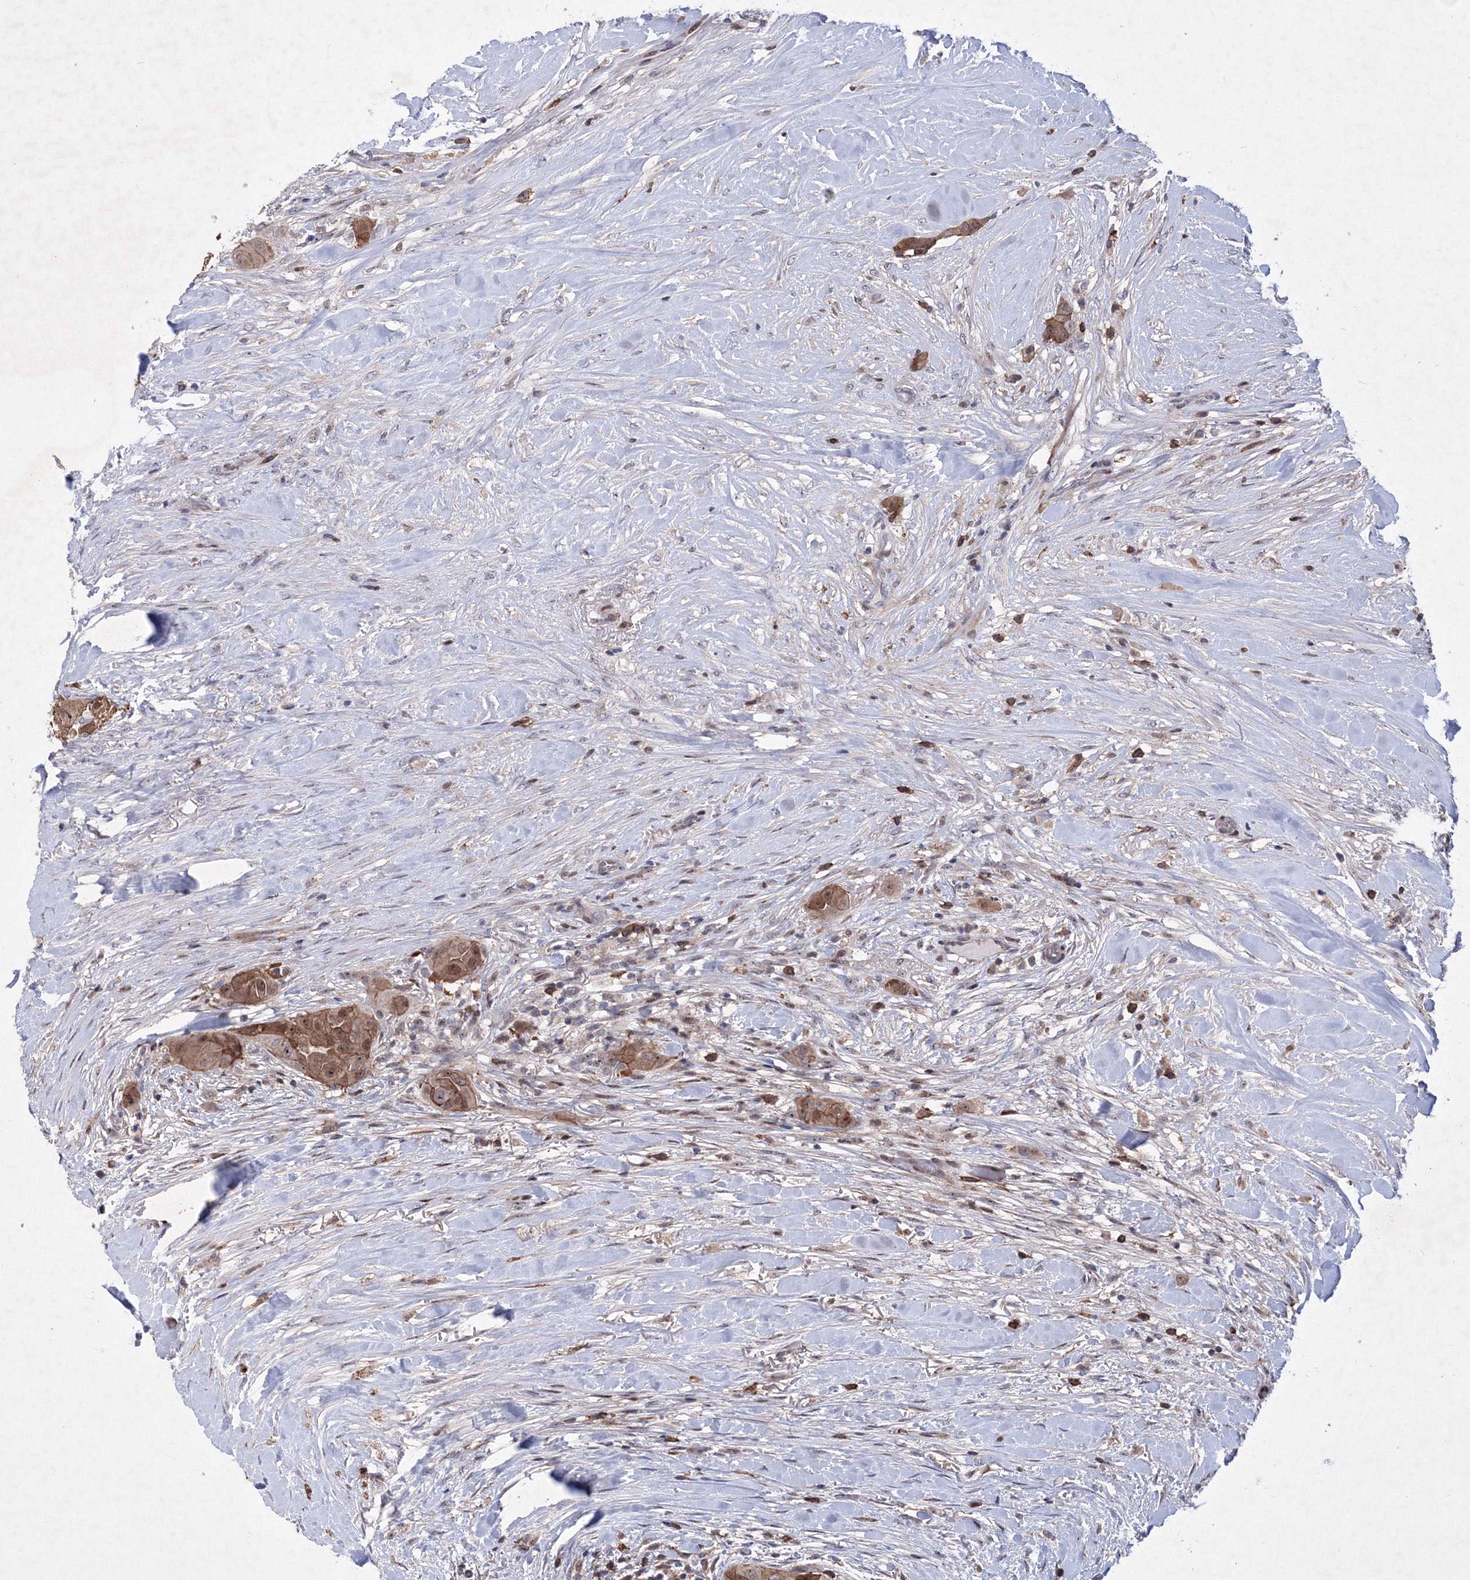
{"staining": {"intensity": "moderate", "quantity": ">75%", "location": "cytoplasmic/membranous,nuclear"}, "tissue": "thyroid cancer", "cell_type": "Tumor cells", "image_type": "cancer", "snomed": [{"axis": "morphology", "description": "Papillary adenocarcinoma, NOS"}, {"axis": "topography", "description": "Thyroid gland"}], "caption": "Immunohistochemistry (IHC) (DAB (3,3'-diaminobenzidine)) staining of human papillary adenocarcinoma (thyroid) exhibits moderate cytoplasmic/membranous and nuclear protein expression in approximately >75% of tumor cells.", "gene": "RNPEPL1", "patient": {"sex": "female", "age": 59}}